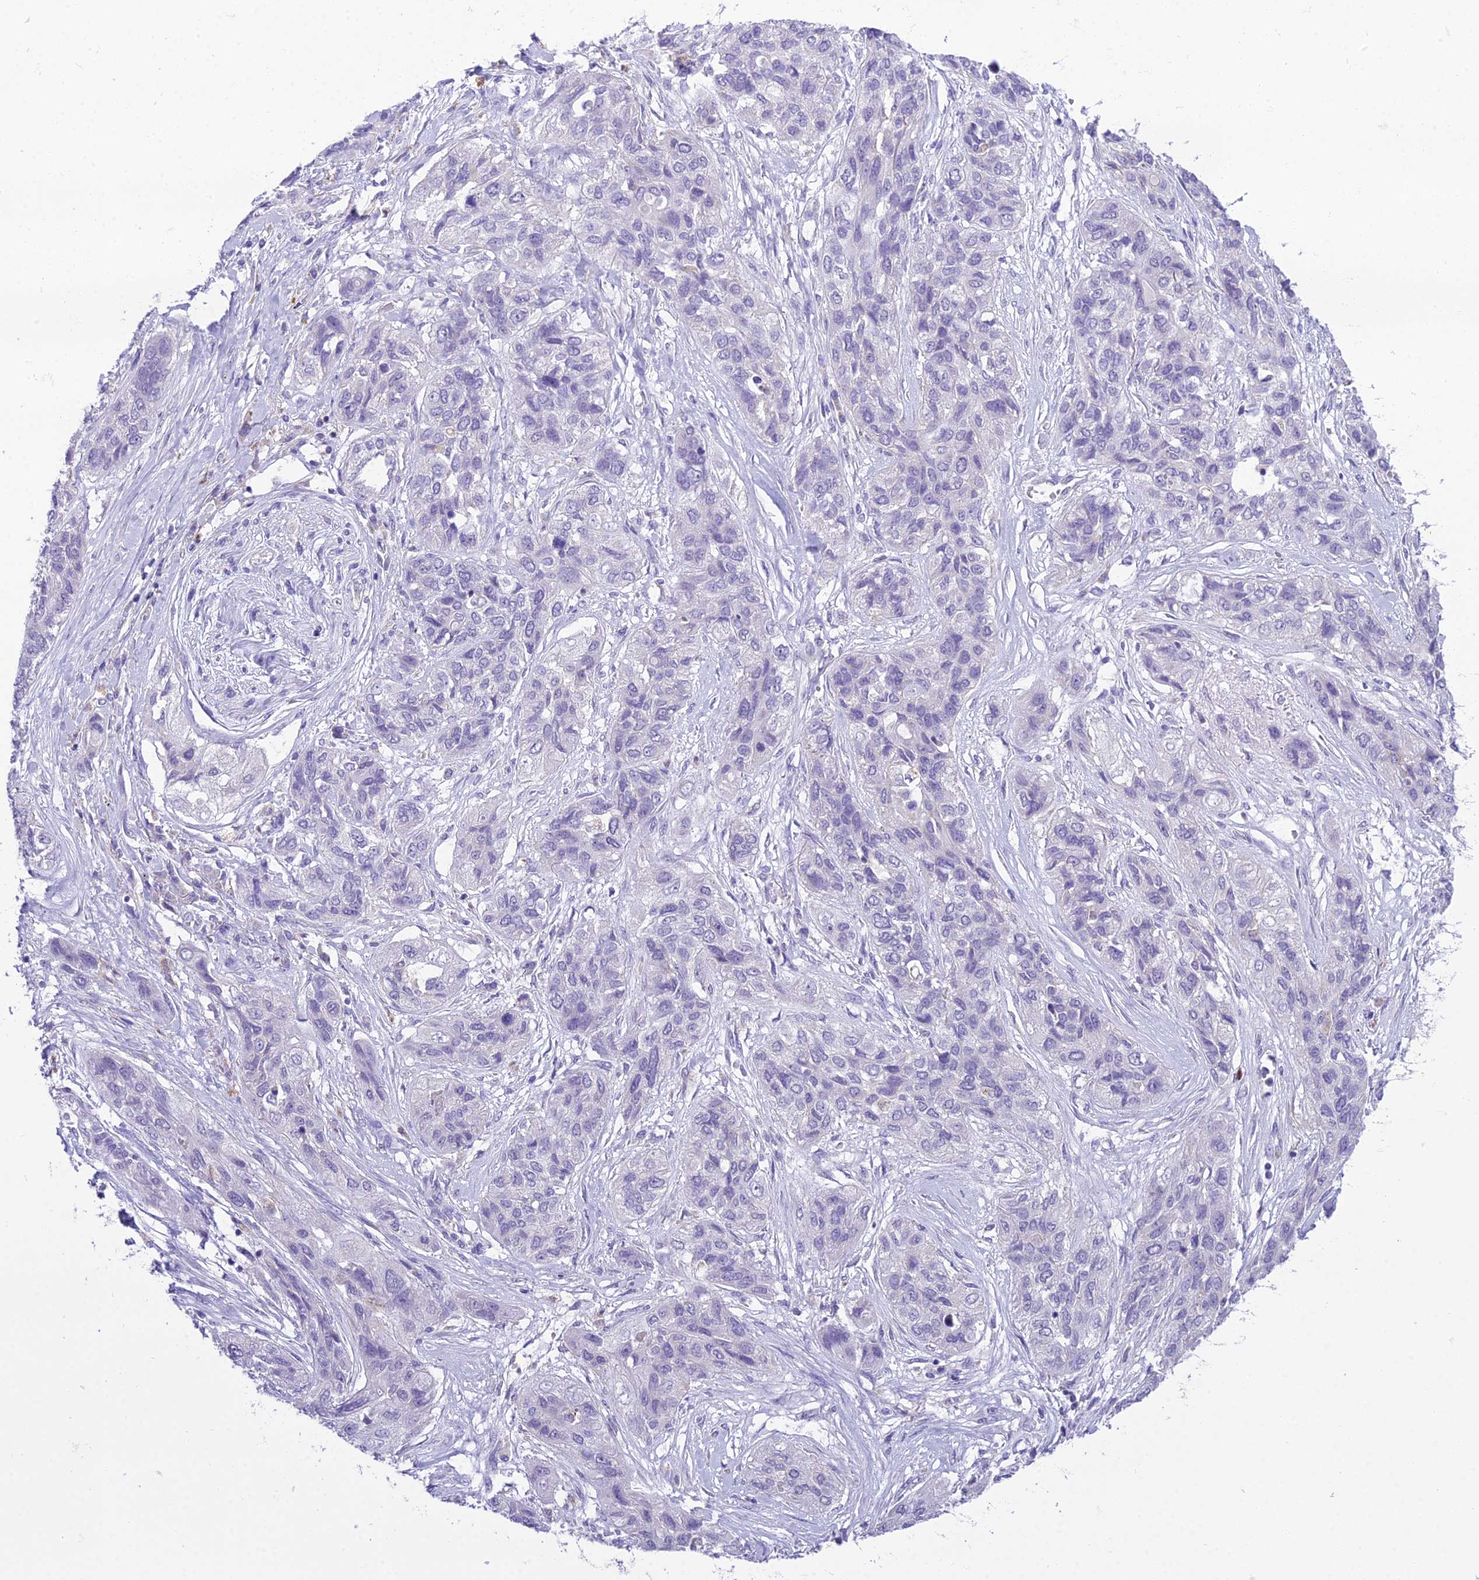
{"staining": {"intensity": "negative", "quantity": "none", "location": "none"}, "tissue": "lung cancer", "cell_type": "Tumor cells", "image_type": "cancer", "snomed": [{"axis": "morphology", "description": "Squamous cell carcinoma, NOS"}, {"axis": "topography", "description": "Lung"}], "caption": "A micrograph of lung cancer (squamous cell carcinoma) stained for a protein shows no brown staining in tumor cells.", "gene": "MIIP", "patient": {"sex": "female", "age": 70}}